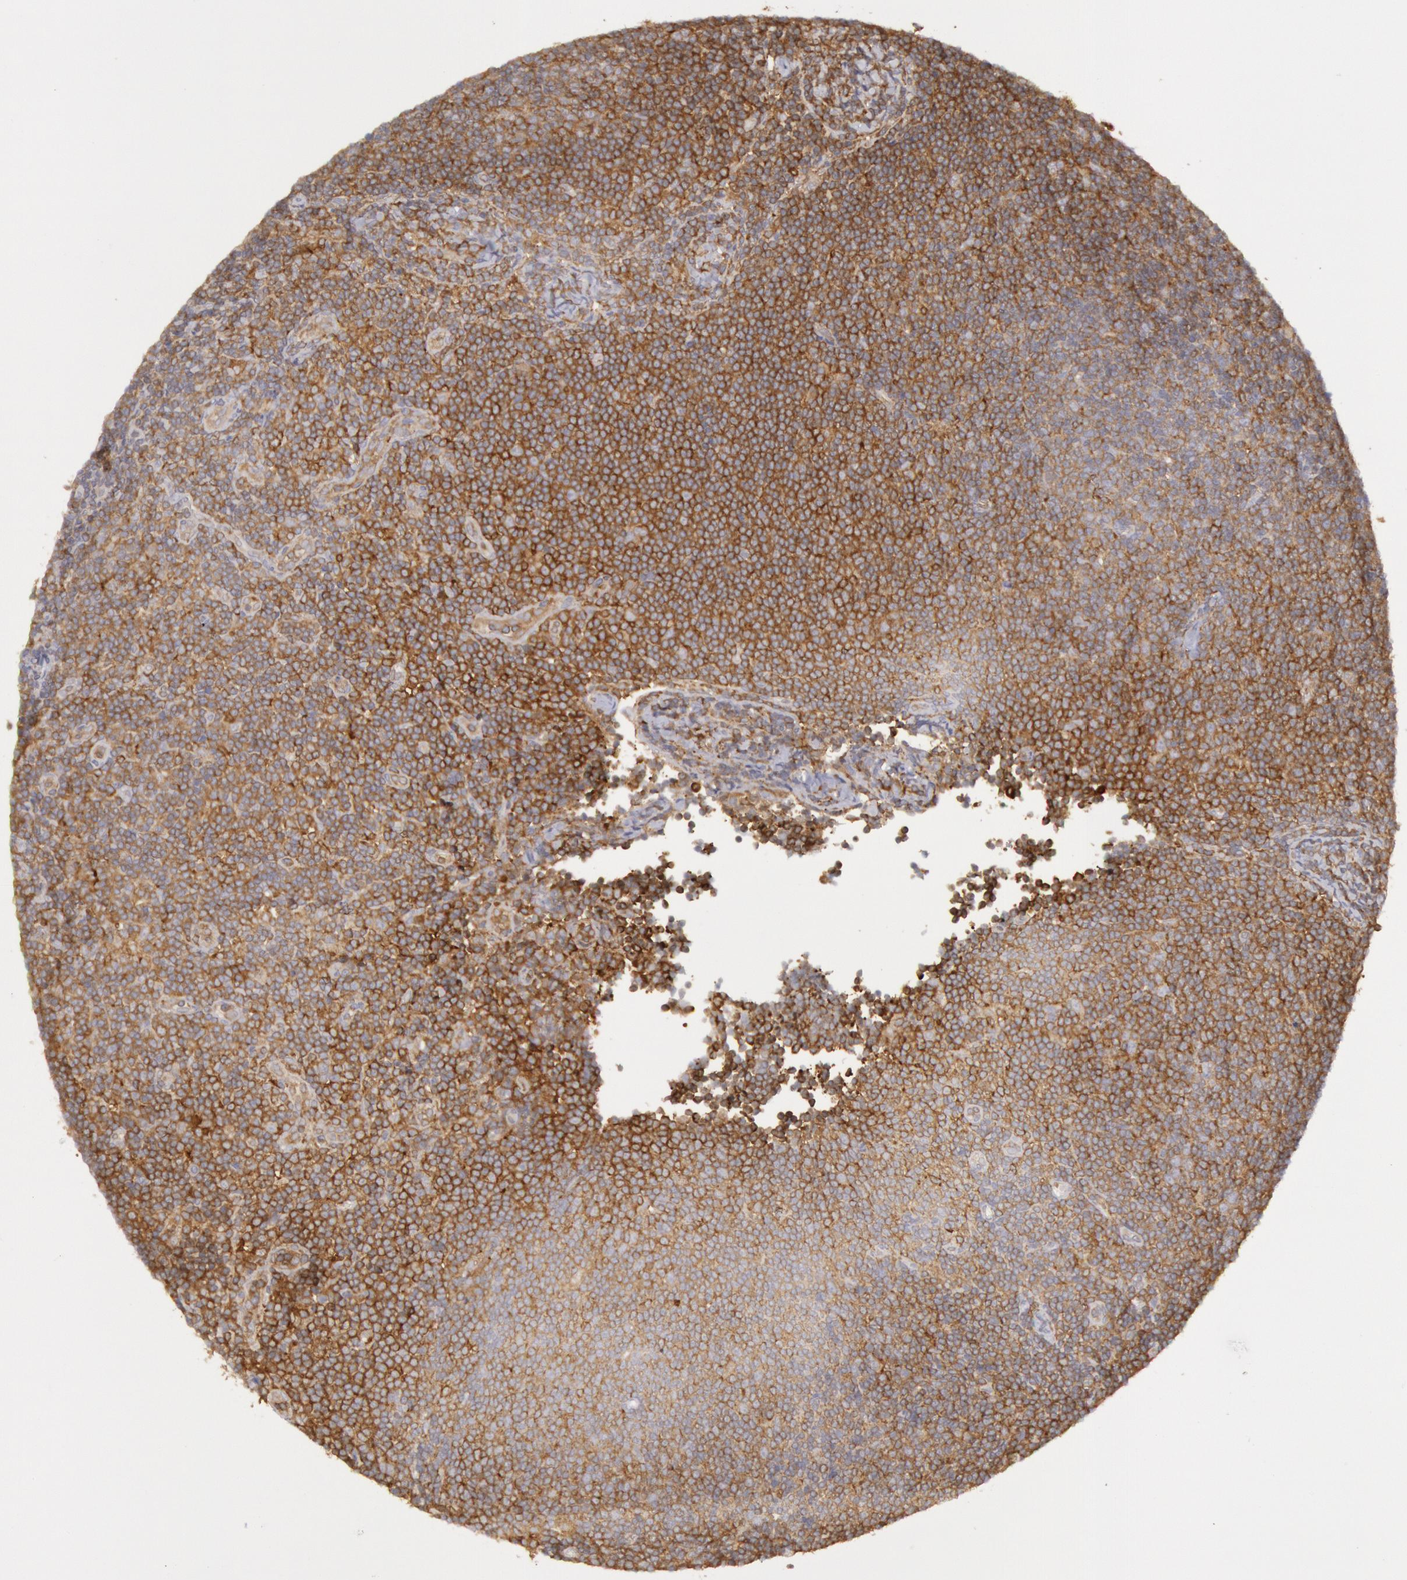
{"staining": {"intensity": "moderate", "quantity": "25%-75%", "location": "cytoplasmic/membranous"}, "tissue": "lymphoma", "cell_type": "Tumor cells", "image_type": "cancer", "snomed": [{"axis": "morphology", "description": "Malignant lymphoma, non-Hodgkin's type, Low grade"}, {"axis": "topography", "description": "Lymph node"}], "caption": "A brown stain labels moderate cytoplasmic/membranous positivity of a protein in low-grade malignant lymphoma, non-Hodgkin's type tumor cells.", "gene": "IKBKB", "patient": {"sex": "male", "age": 49}}